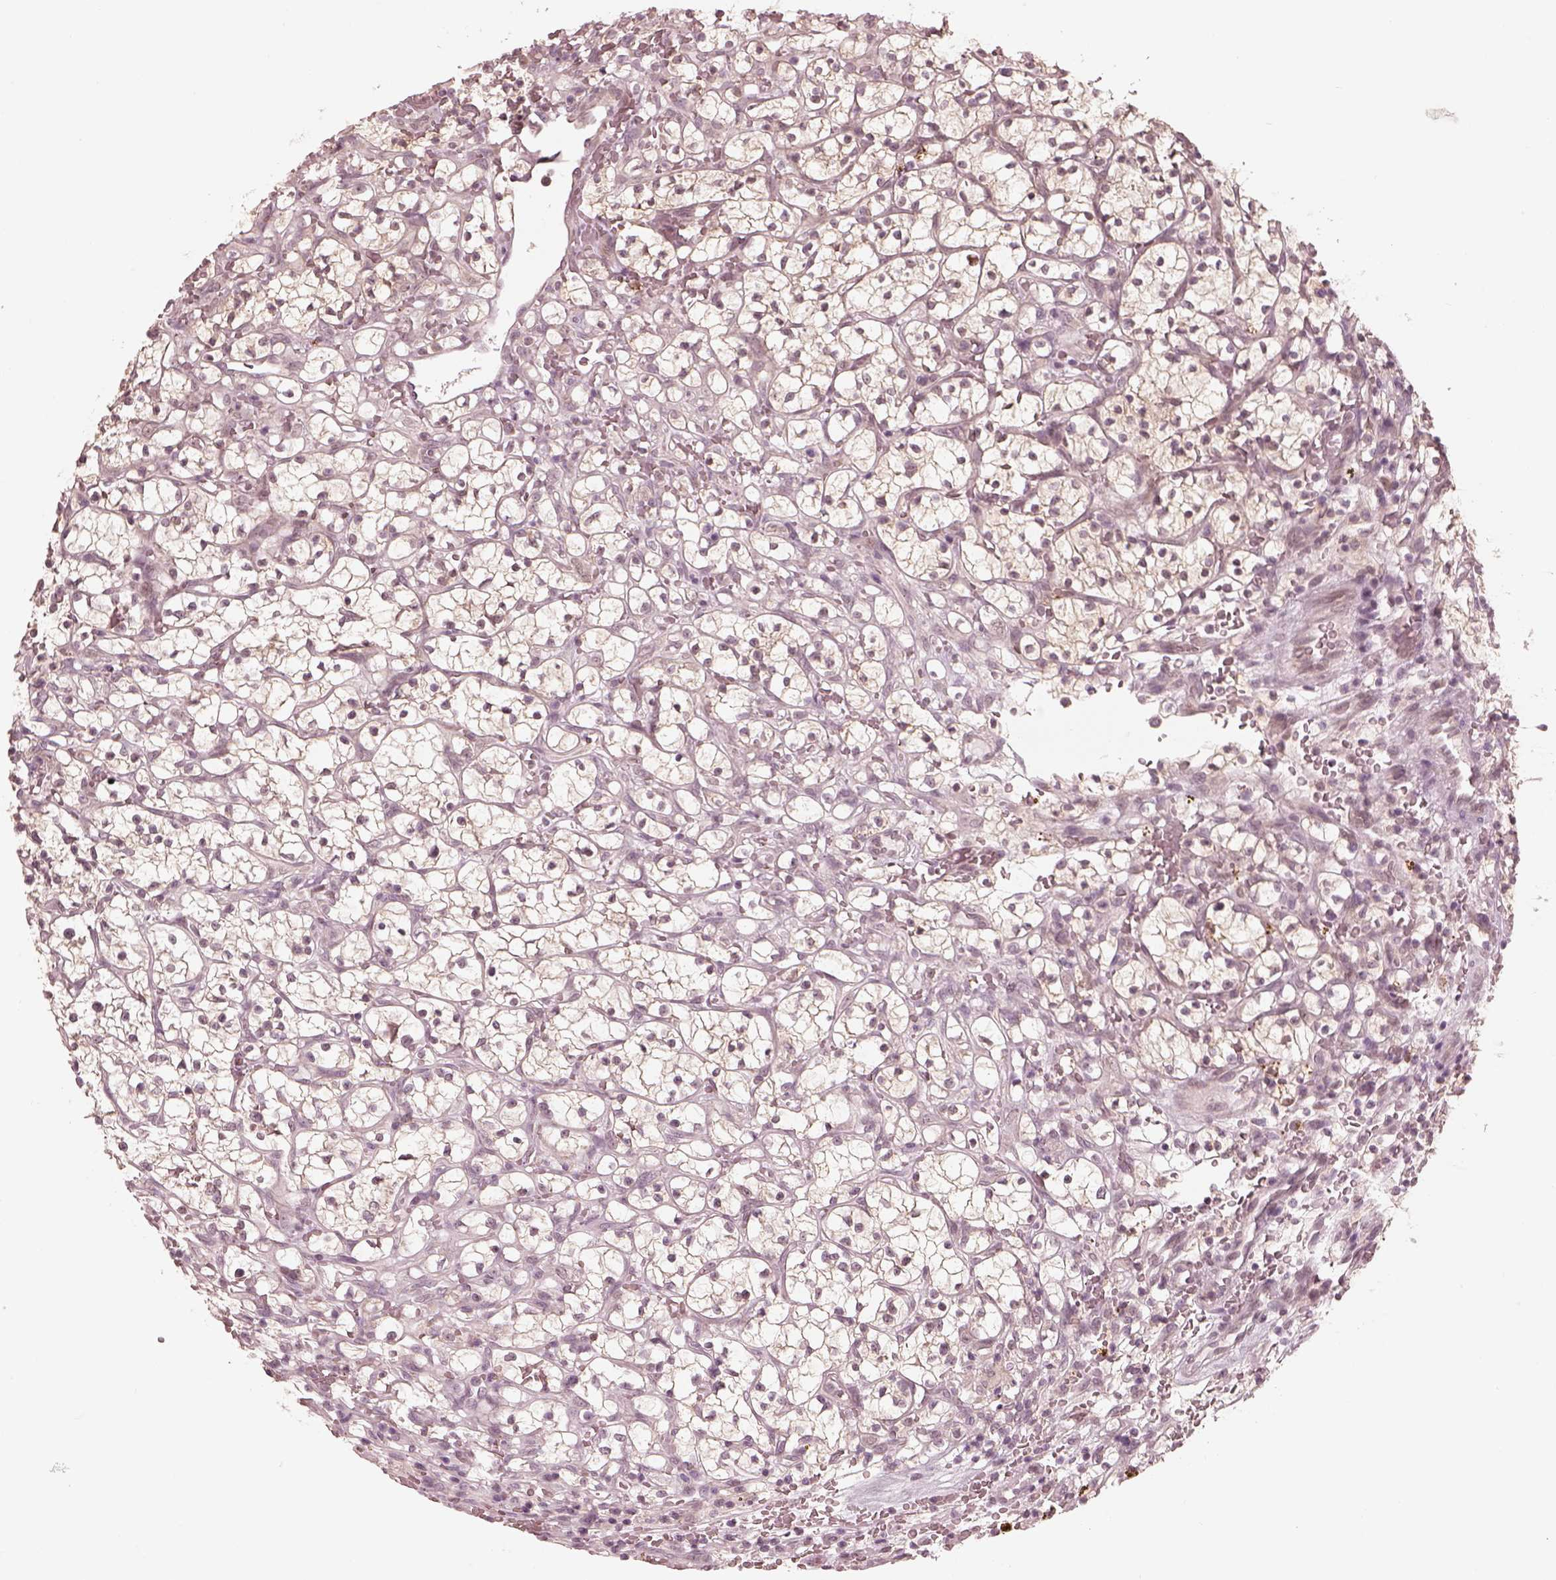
{"staining": {"intensity": "negative", "quantity": "none", "location": "none"}, "tissue": "renal cancer", "cell_type": "Tumor cells", "image_type": "cancer", "snomed": [{"axis": "morphology", "description": "Adenocarcinoma, NOS"}, {"axis": "topography", "description": "Kidney"}], "caption": "Protein analysis of adenocarcinoma (renal) displays no significant expression in tumor cells. The staining was performed using DAB (3,3'-diaminobenzidine) to visualize the protein expression in brown, while the nuclei were stained in blue with hematoxylin (Magnification: 20x).", "gene": "IQCB1", "patient": {"sex": "female", "age": 64}}